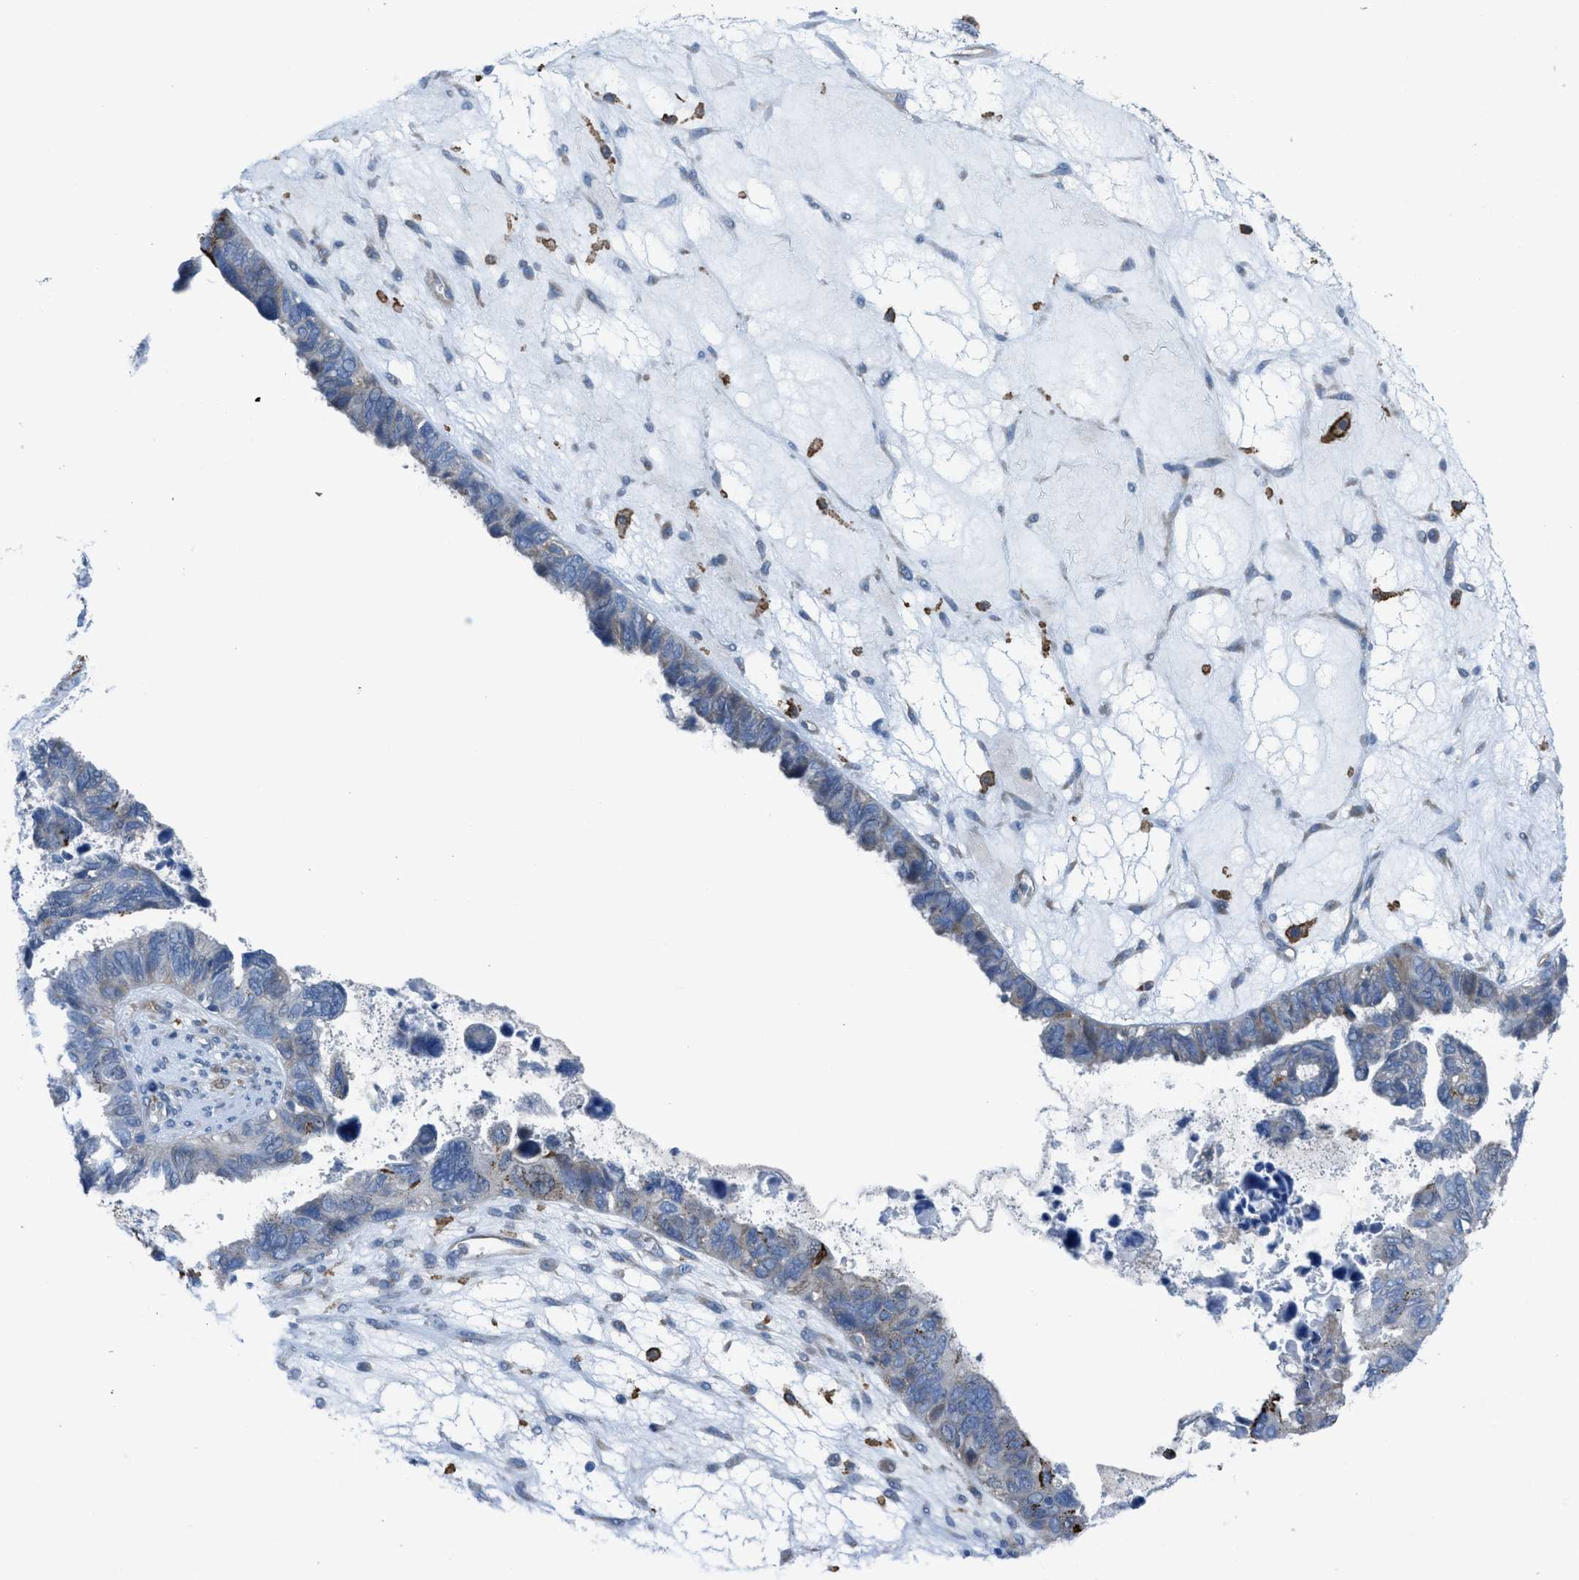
{"staining": {"intensity": "negative", "quantity": "none", "location": "none"}, "tissue": "ovarian cancer", "cell_type": "Tumor cells", "image_type": "cancer", "snomed": [{"axis": "morphology", "description": "Cystadenocarcinoma, serous, NOS"}, {"axis": "topography", "description": "Ovary"}], "caption": "There is no significant positivity in tumor cells of ovarian cancer.", "gene": "EGFR", "patient": {"sex": "female", "age": 79}}